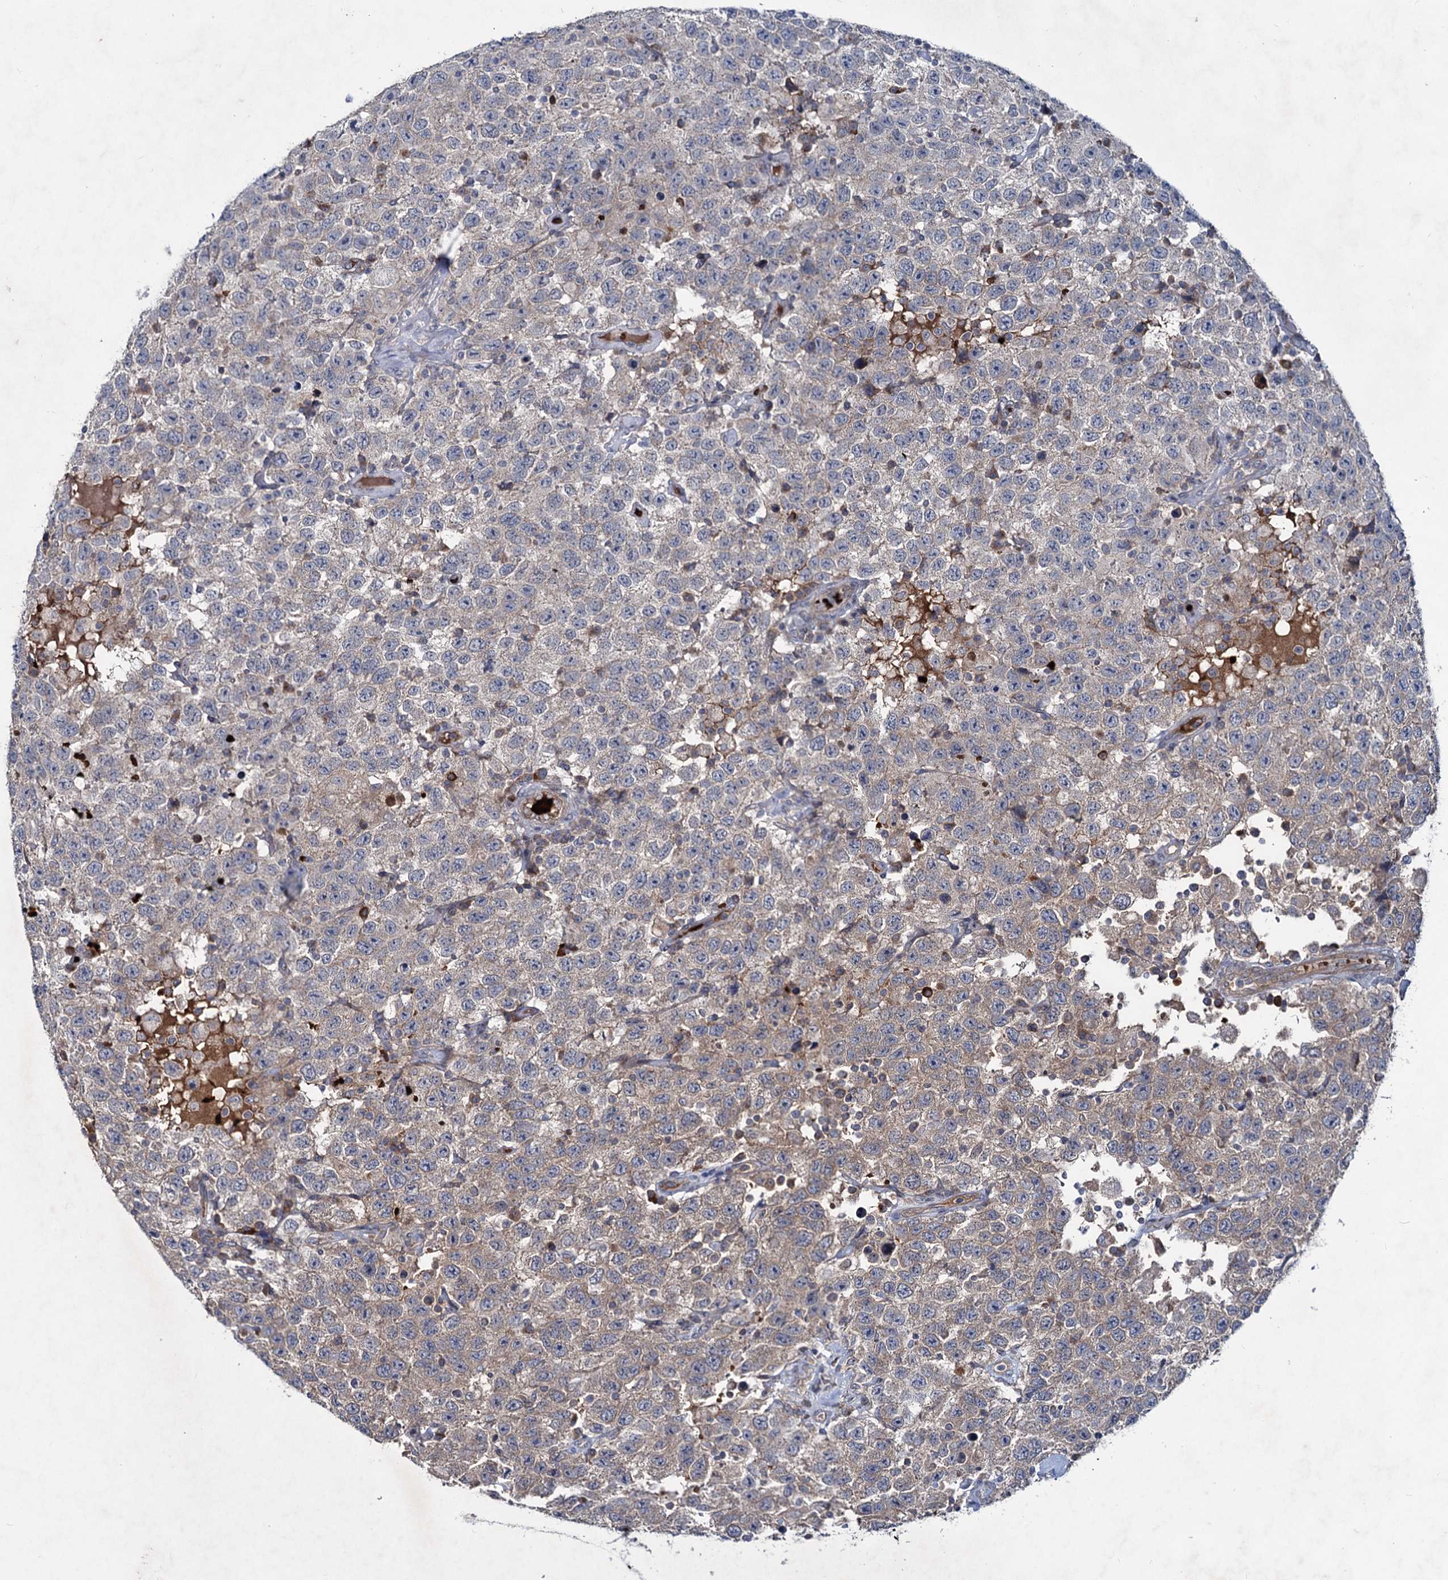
{"staining": {"intensity": "weak", "quantity": "<25%", "location": "cytoplasmic/membranous"}, "tissue": "testis cancer", "cell_type": "Tumor cells", "image_type": "cancer", "snomed": [{"axis": "morphology", "description": "Seminoma, NOS"}, {"axis": "topography", "description": "Testis"}], "caption": "An immunohistochemistry photomicrograph of testis seminoma is shown. There is no staining in tumor cells of testis seminoma.", "gene": "RNF6", "patient": {"sex": "male", "age": 41}}